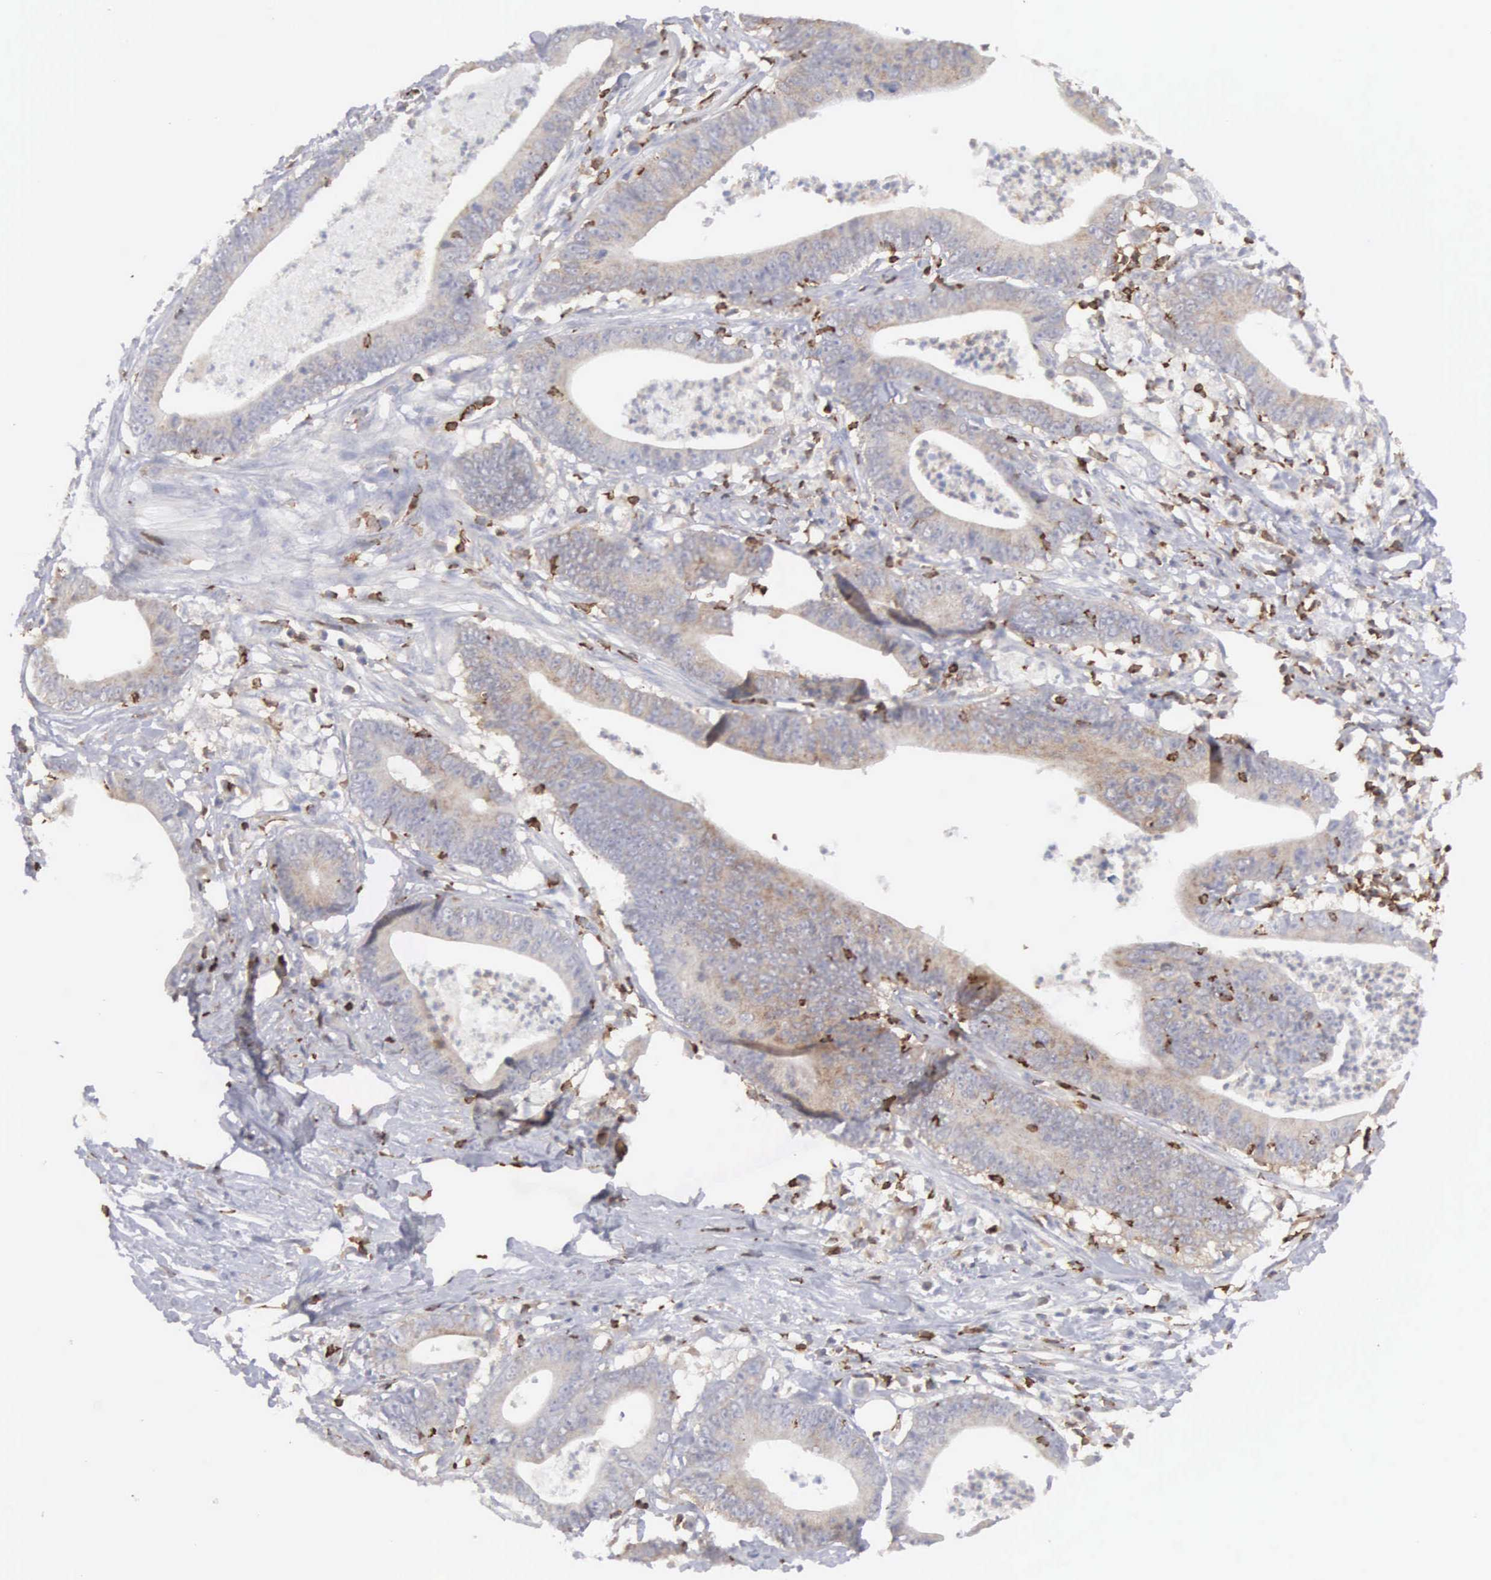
{"staining": {"intensity": "weak", "quantity": "25%-75%", "location": "cytoplasmic/membranous"}, "tissue": "prostate cancer", "cell_type": "Tumor cells", "image_type": "cancer", "snomed": [{"axis": "morphology", "description": "Adenocarcinoma, Medium grade"}, {"axis": "topography", "description": "Prostate"}], "caption": "Prostate cancer (medium-grade adenocarcinoma) was stained to show a protein in brown. There is low levels of weak cytoplasmic/membranous positivity in approximately 25%-75% of tumor cells. Nuclei are stained in blue.", "gene": "SH3BP1", "patient": {"sex": "male", "age": 60}}